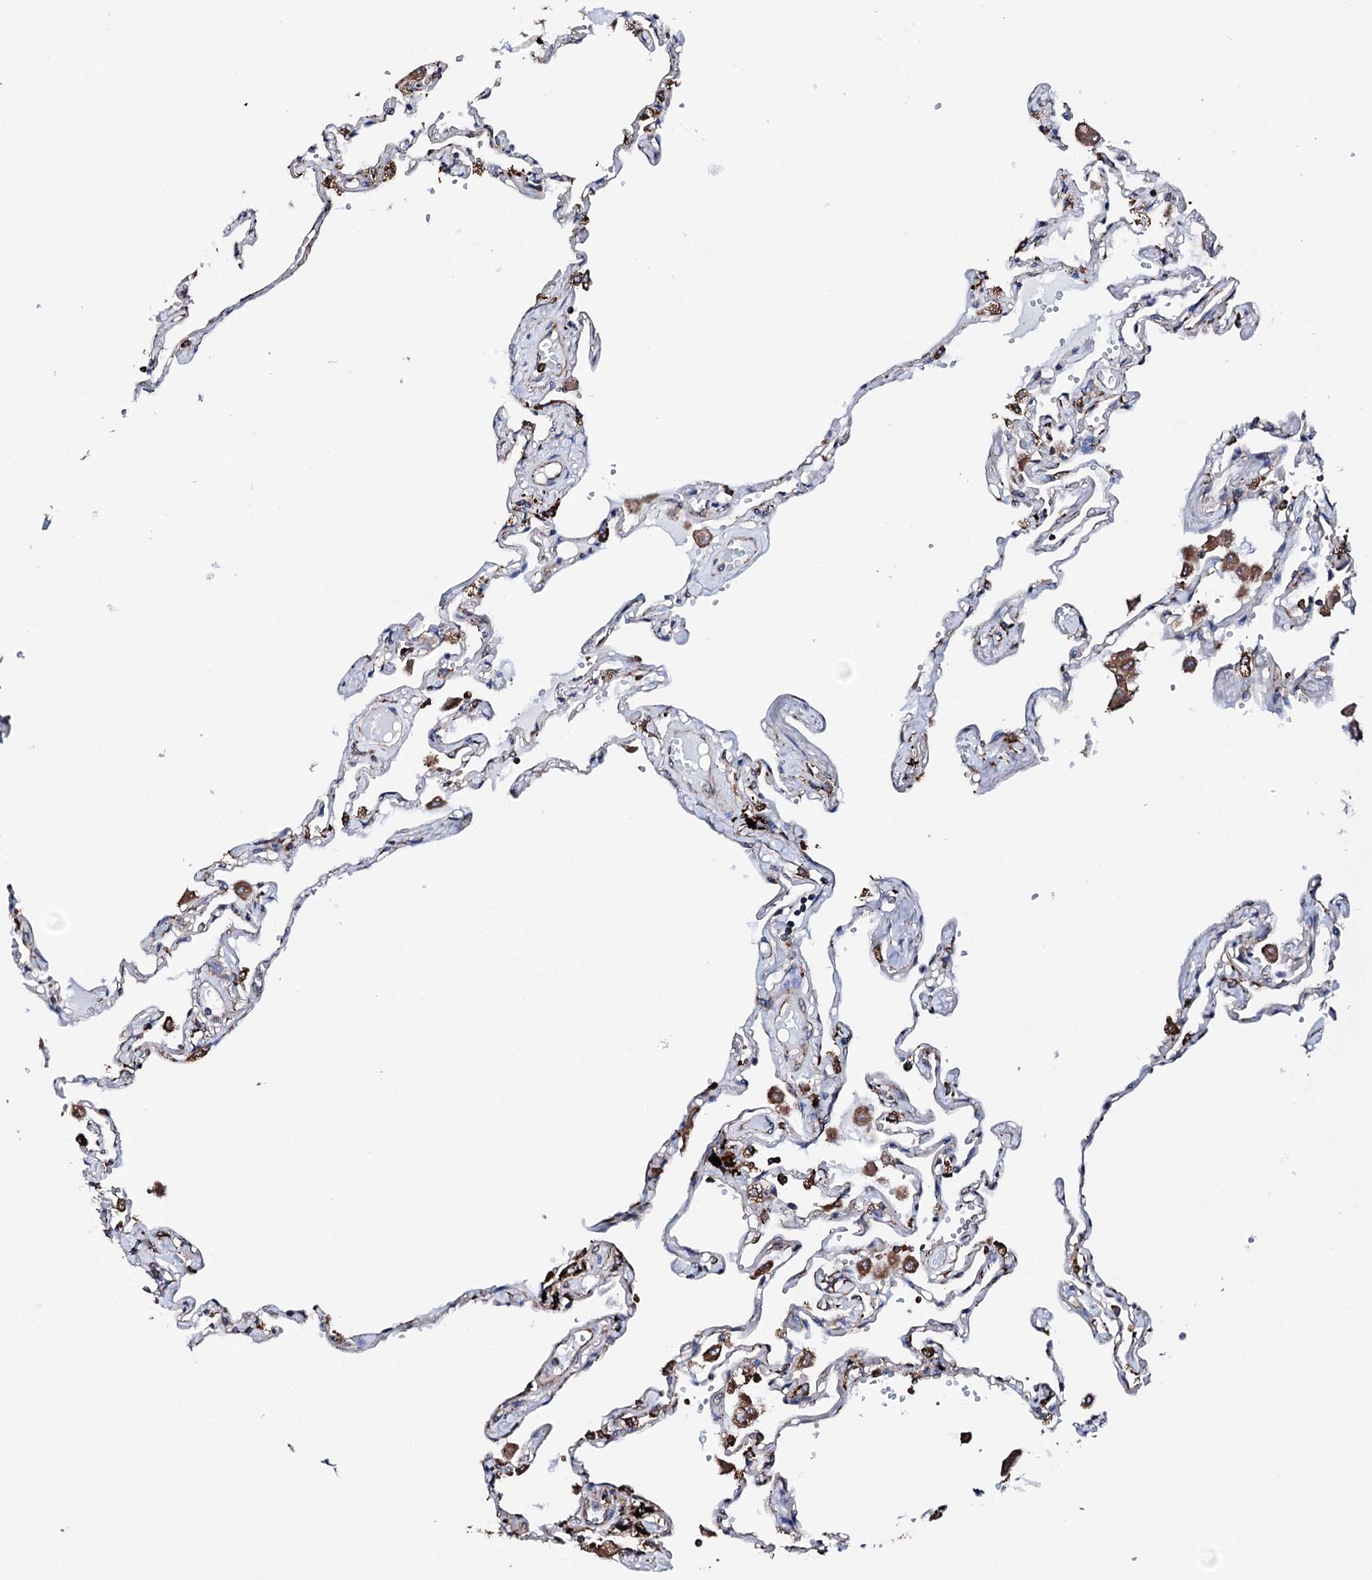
{"staining": {"intensity": "moderate", "quantity": "25%-75%", "location": "cytoplasmic/membranous"}, "tissue": "lung", "cell_type": "Alveolar cells", "image_type": "normal", "snomed": [{"axis": "morphology", "description": "Normal tissue, NOS"}, {"axis": "topography", "description": "Lung"}], "caption": "High-power microscopy captured an IHC image of normal lung, revealing moderate cytoplasmic/membranous positivity in approximately 25%-75% of alveolar cells. The protein is stained brown, and the nuclei are stained in blue (DAB (3,3'-diaminobenzidine) IHC with brightfield microscopy, high magnification).", "gene": "AMDHD1", "patient": {"sex": "female", "age": 67}}